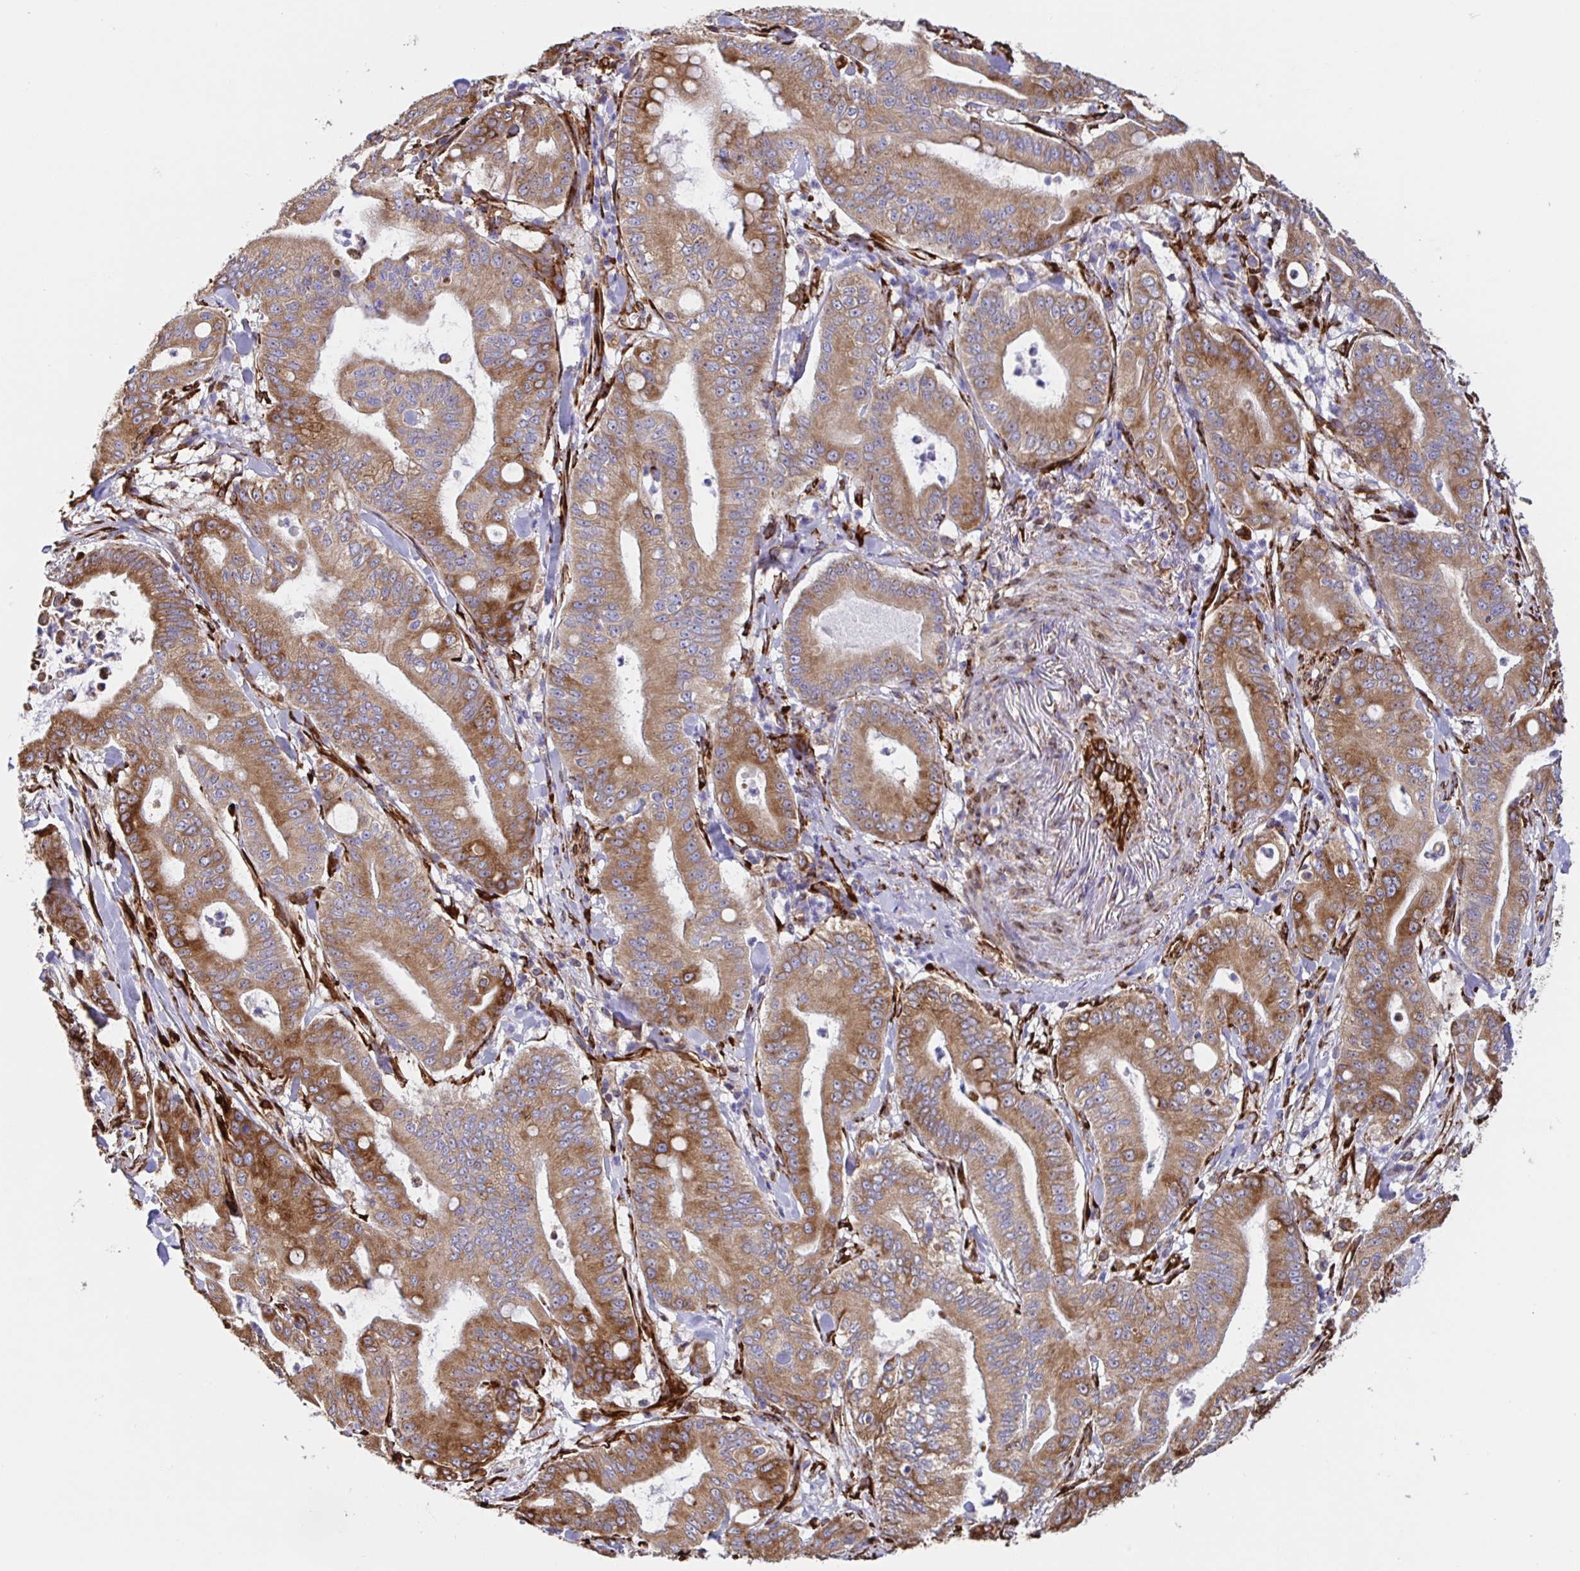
{"staining": {"intensity": "moderate", "quantity": ">75%", "location": "cytoplasmic/membranous"}, "tissue": "pancreatic cancer", "cell_type": "Tumor cells", "image_type": "cancer", "snomed": [{"axis": "morphology", "description": "Adenocarcinoma, NOS"}, {"axis": "topography", "description": "Pancreas"}], "caption": "This is an image of immunohistochemistry staining of pancreatic cancer, which shows moderate staining in the cytoplasmic/membranous of tumor cells.", "gene": "MAOA", "patient": {"sex": "male", "age": 71}}